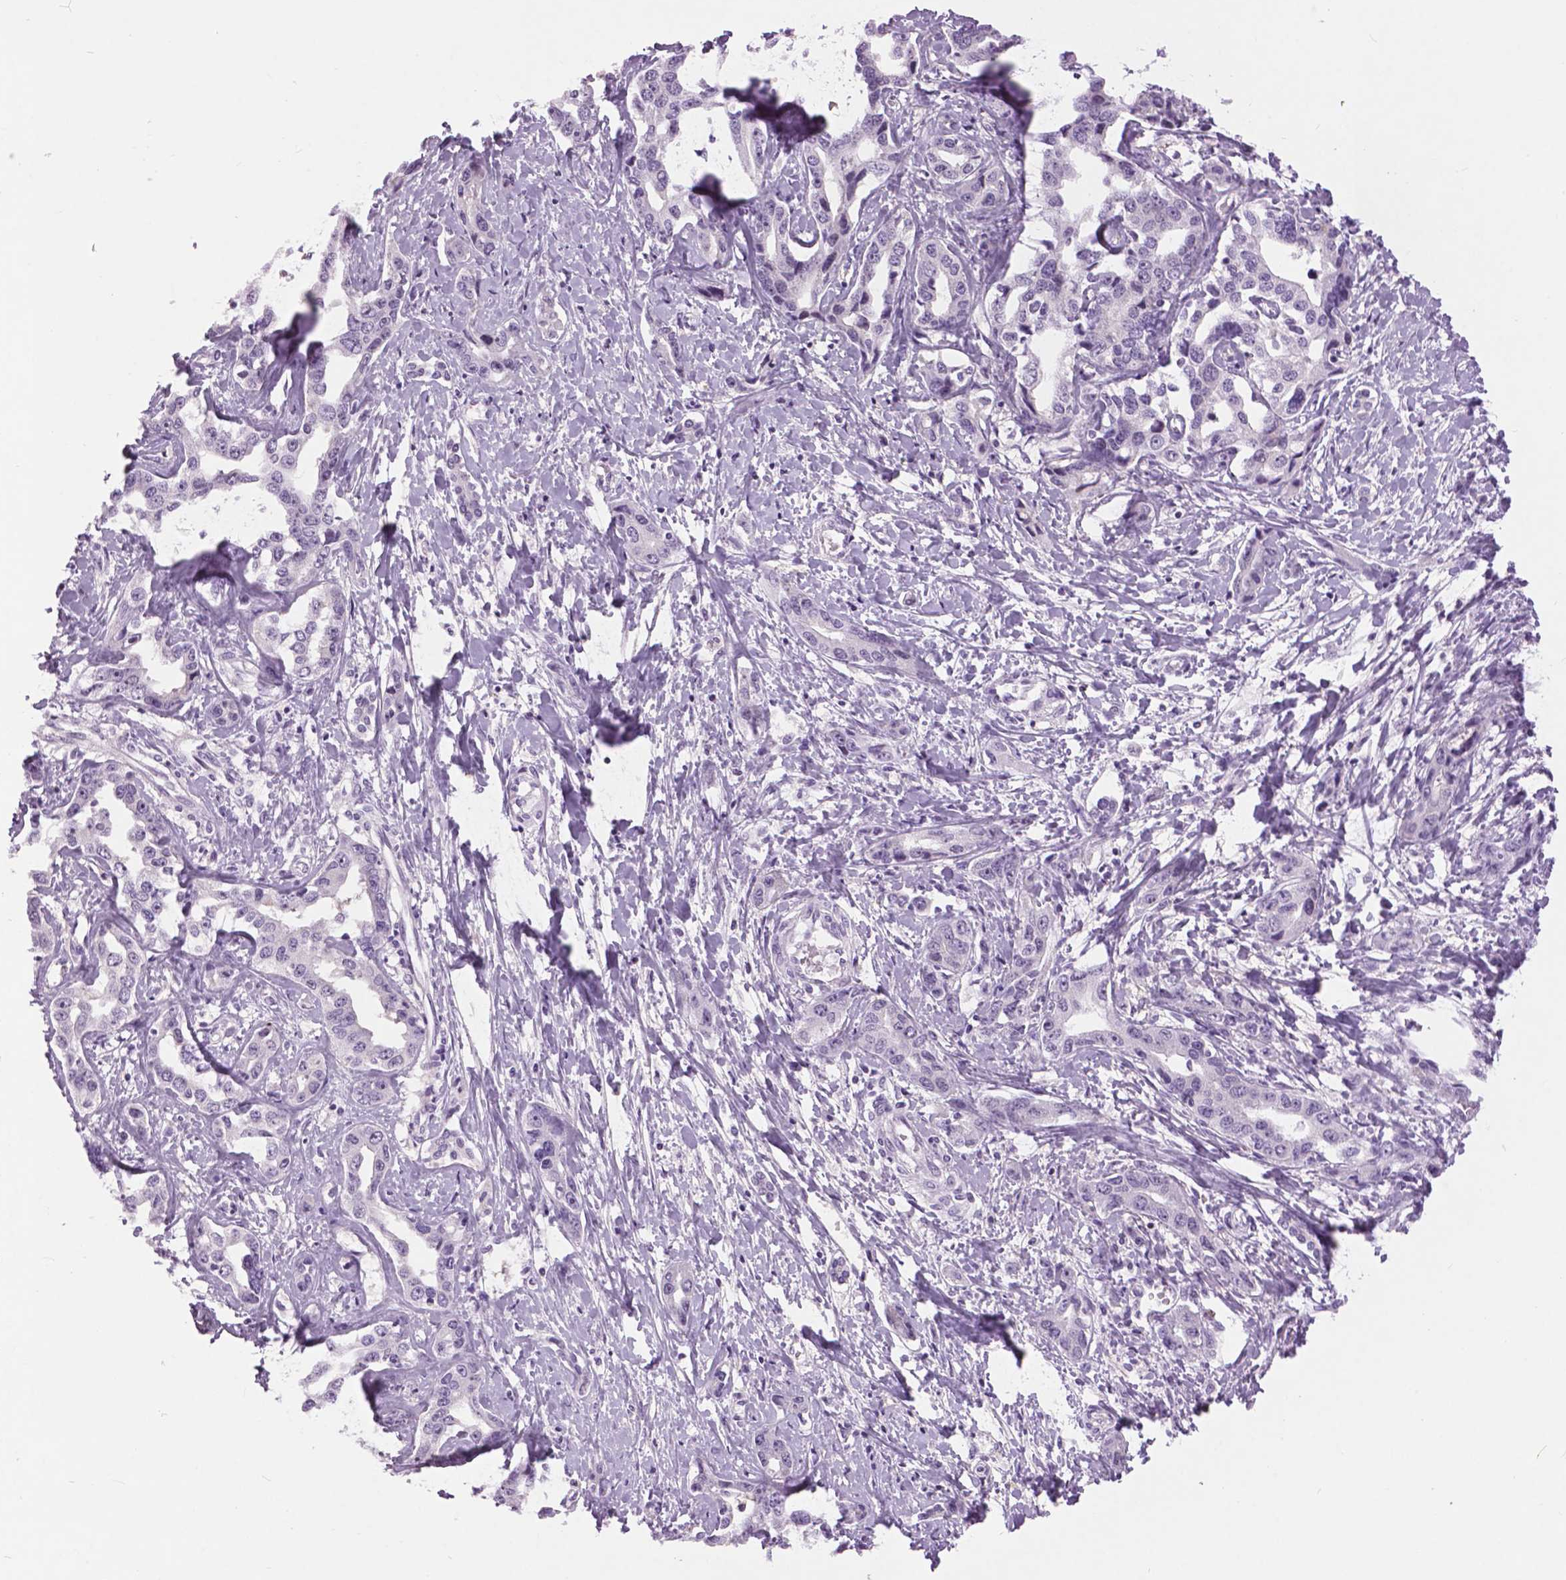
{"staining": {"intensity": "negative", "quantity": "none", "location": "none"}, "tissue": "liver cancer", "cell_type": "Tumor cells", "image_type": "cancer", "snomed": [{"axis": "morphology", "description": "Cholangiocarcinoma"}, {"axis": "topography", "description": "Liver"}], "caption": "Liver cancer (cholangiocarcinoma) was stained to show a protein in brown. There is no significant staining in tumor cells.", "gene": "TP53TG5", "patient": {"sex": "male", "age": 59}}